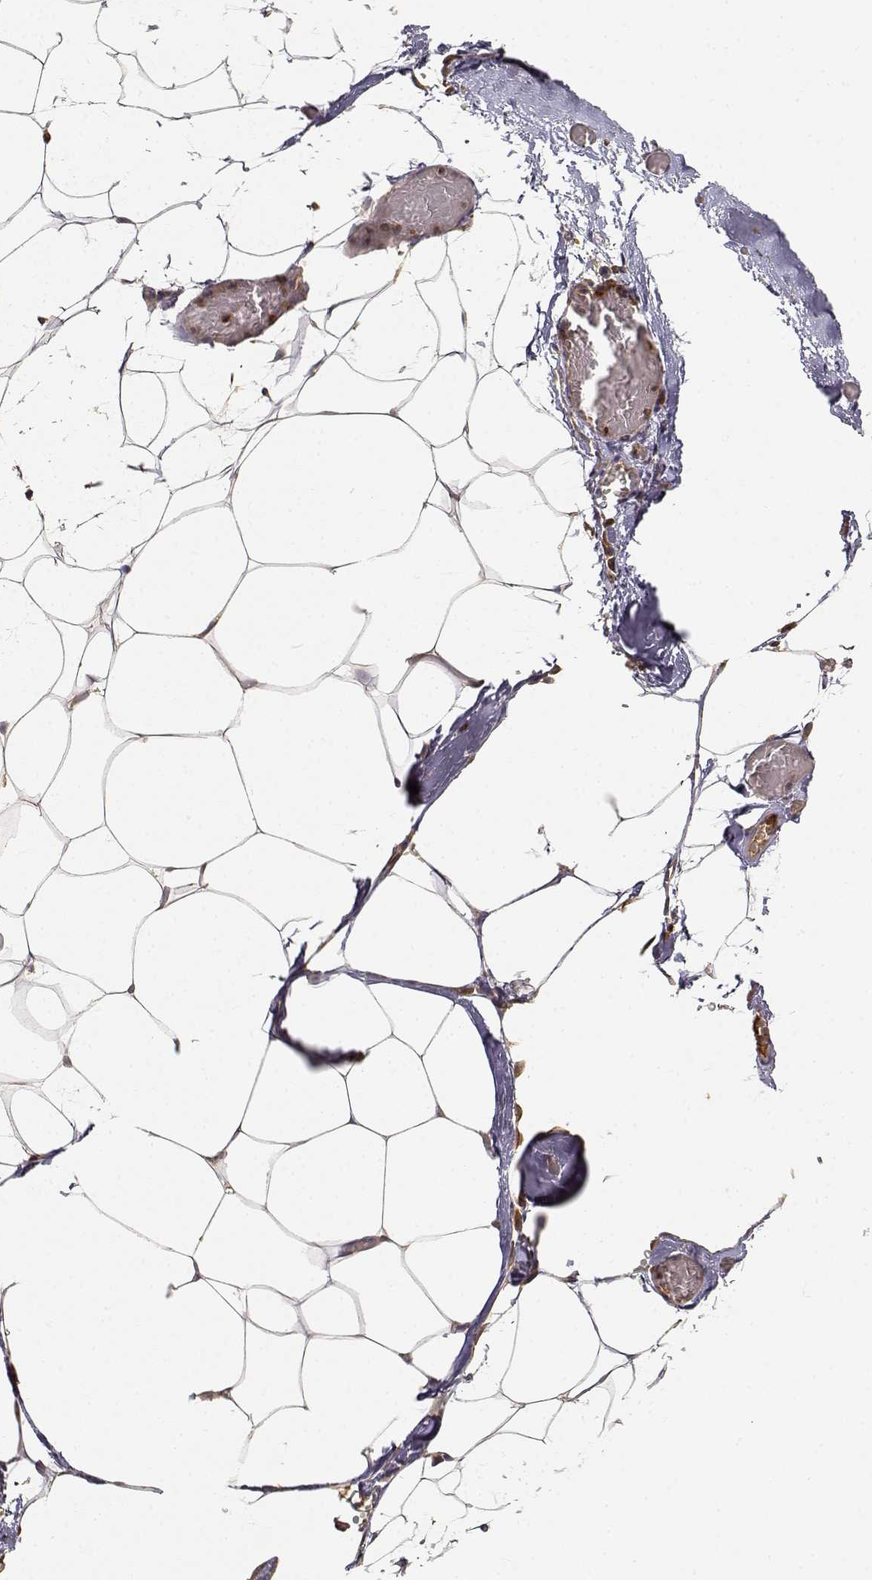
{"staining": {"intensity": "weak", "quantity": "25%-75%", "location": "cytoplasmic/membranous"}, "tissue": "adipose tissue", "cell_type": "Adipocytes", "image_type": "normal", "snomed": [{"axis": "morphology", "description": "Normal tissue, NOS"}, {"axis": "topography", "description": "Adipose tissue"}], "caption": "Normal adipose tissue displays weak cytoplasmic/membranous staining in about 25%-75% of adipocytes.", "gene": "CDK5RAP2", "patient": {"sex": "male", "age": 57}}